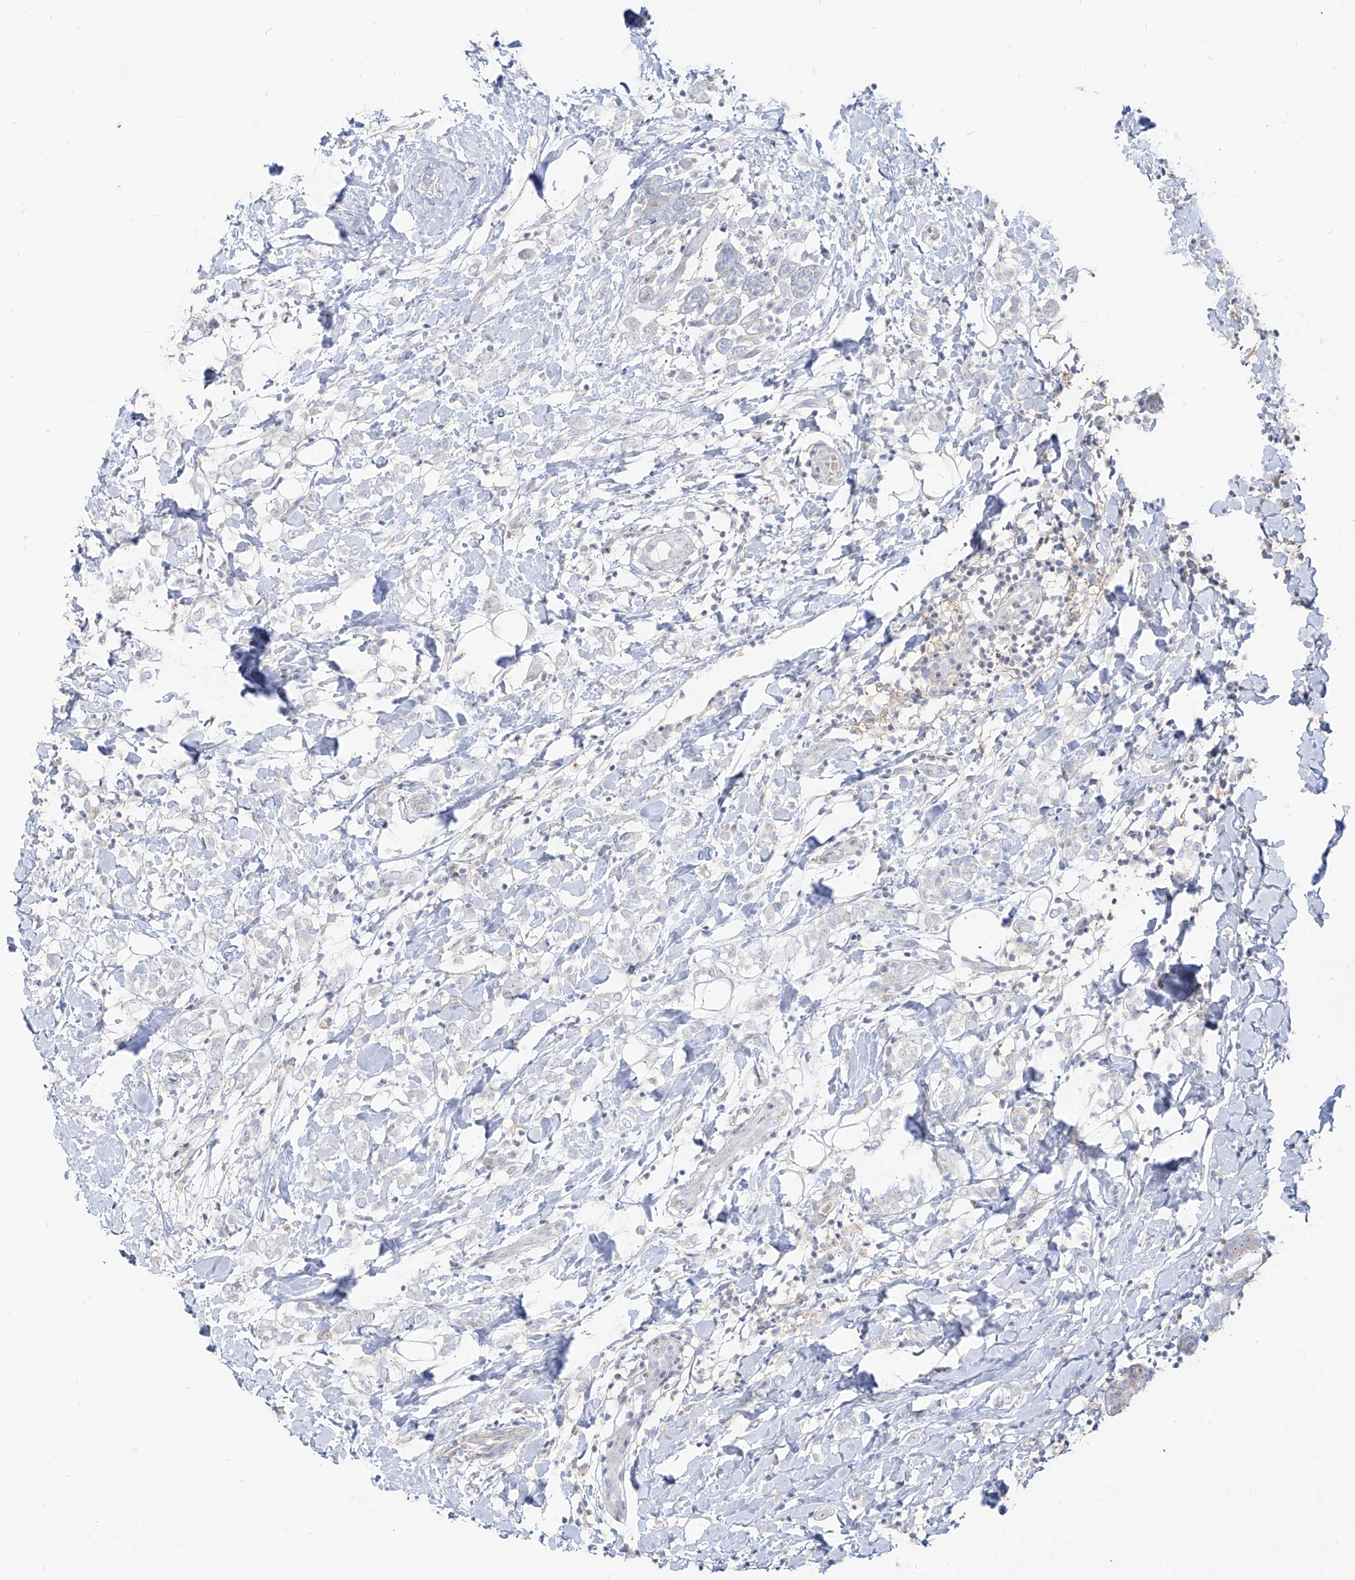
{"staining": {"intensity": "negative", "quantity": "none", "location": "none"}, "tissue": "breast cancer", "cell_type": "Tumor cells", "image_type": "cancer", "snomed": [{"axis": "morphology", "description": "Normal tissue, NOS"}, {"axis": "morphology", "description": "Lobular carcinoma"}, {"axis": "topography", "description": "Breast"}], "caption": "Tumor cells show no significant protein expression in breast cancer (lobular carcinoma).", "gene": "RBFOX3", "patient": {"sex": "female", "age": 47}}